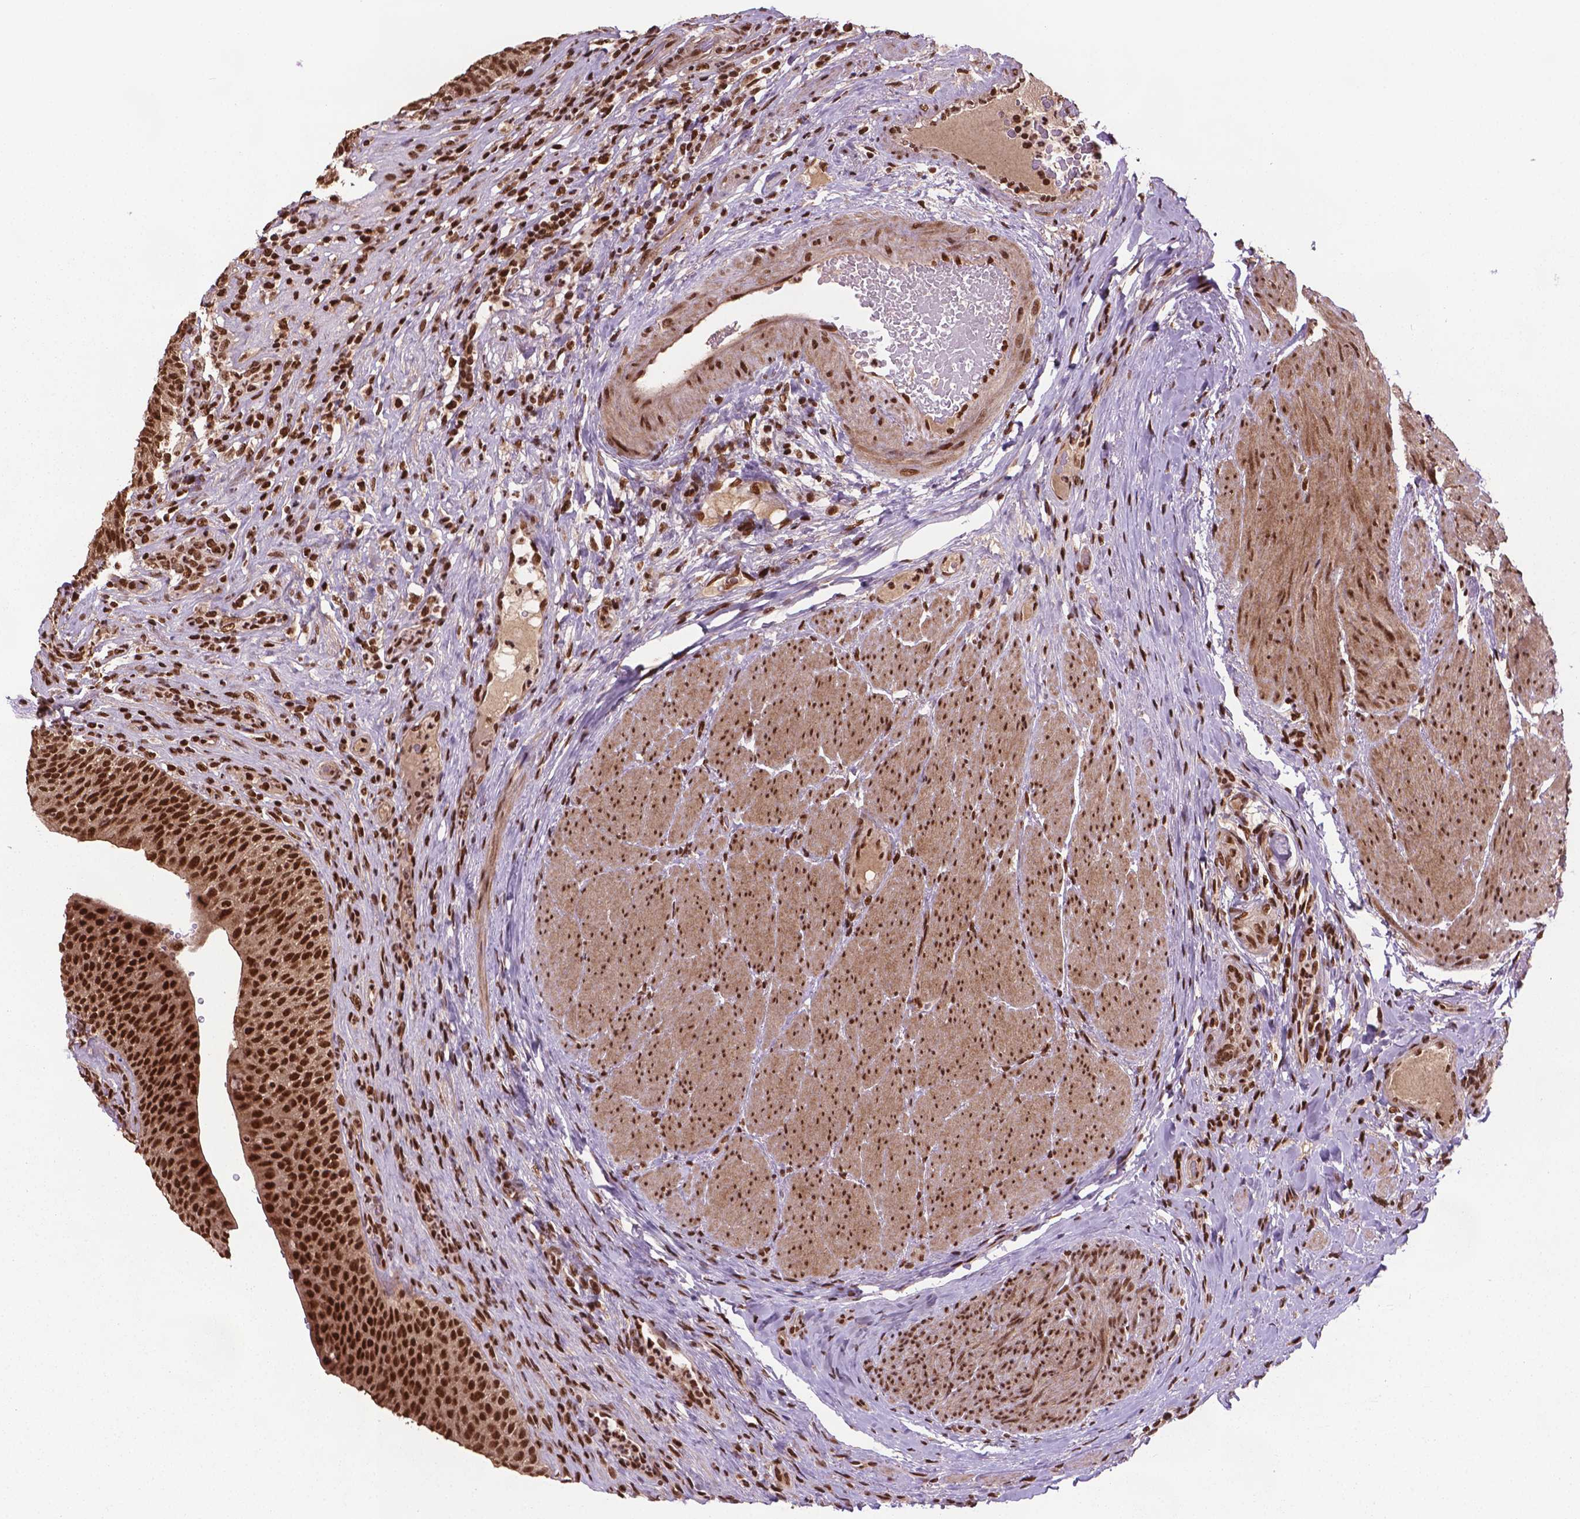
{"staining": {"intensity": "strong", "quantity": ">75%", "location": "nuclear"}, "tissue": "urinary bladder", "cell_type": "Urothelial cells", "image_type": "normal", "snomed": [{"axis": "morphology", "description": "Normal tissue, NOS"}, {"axis": "topography", "description": "Urinary bladder"}, {"axis": "topography", "description": "Peripheral nerve tissue"}], "caption": "A high amount of strong nuclear staining is identified in about >75% of urothelial cells in unremarkable urinary bladder. Nuclei are stained in blue.", "gene": "SIRT6", "patient": {"sex": "male", "age": 66}}